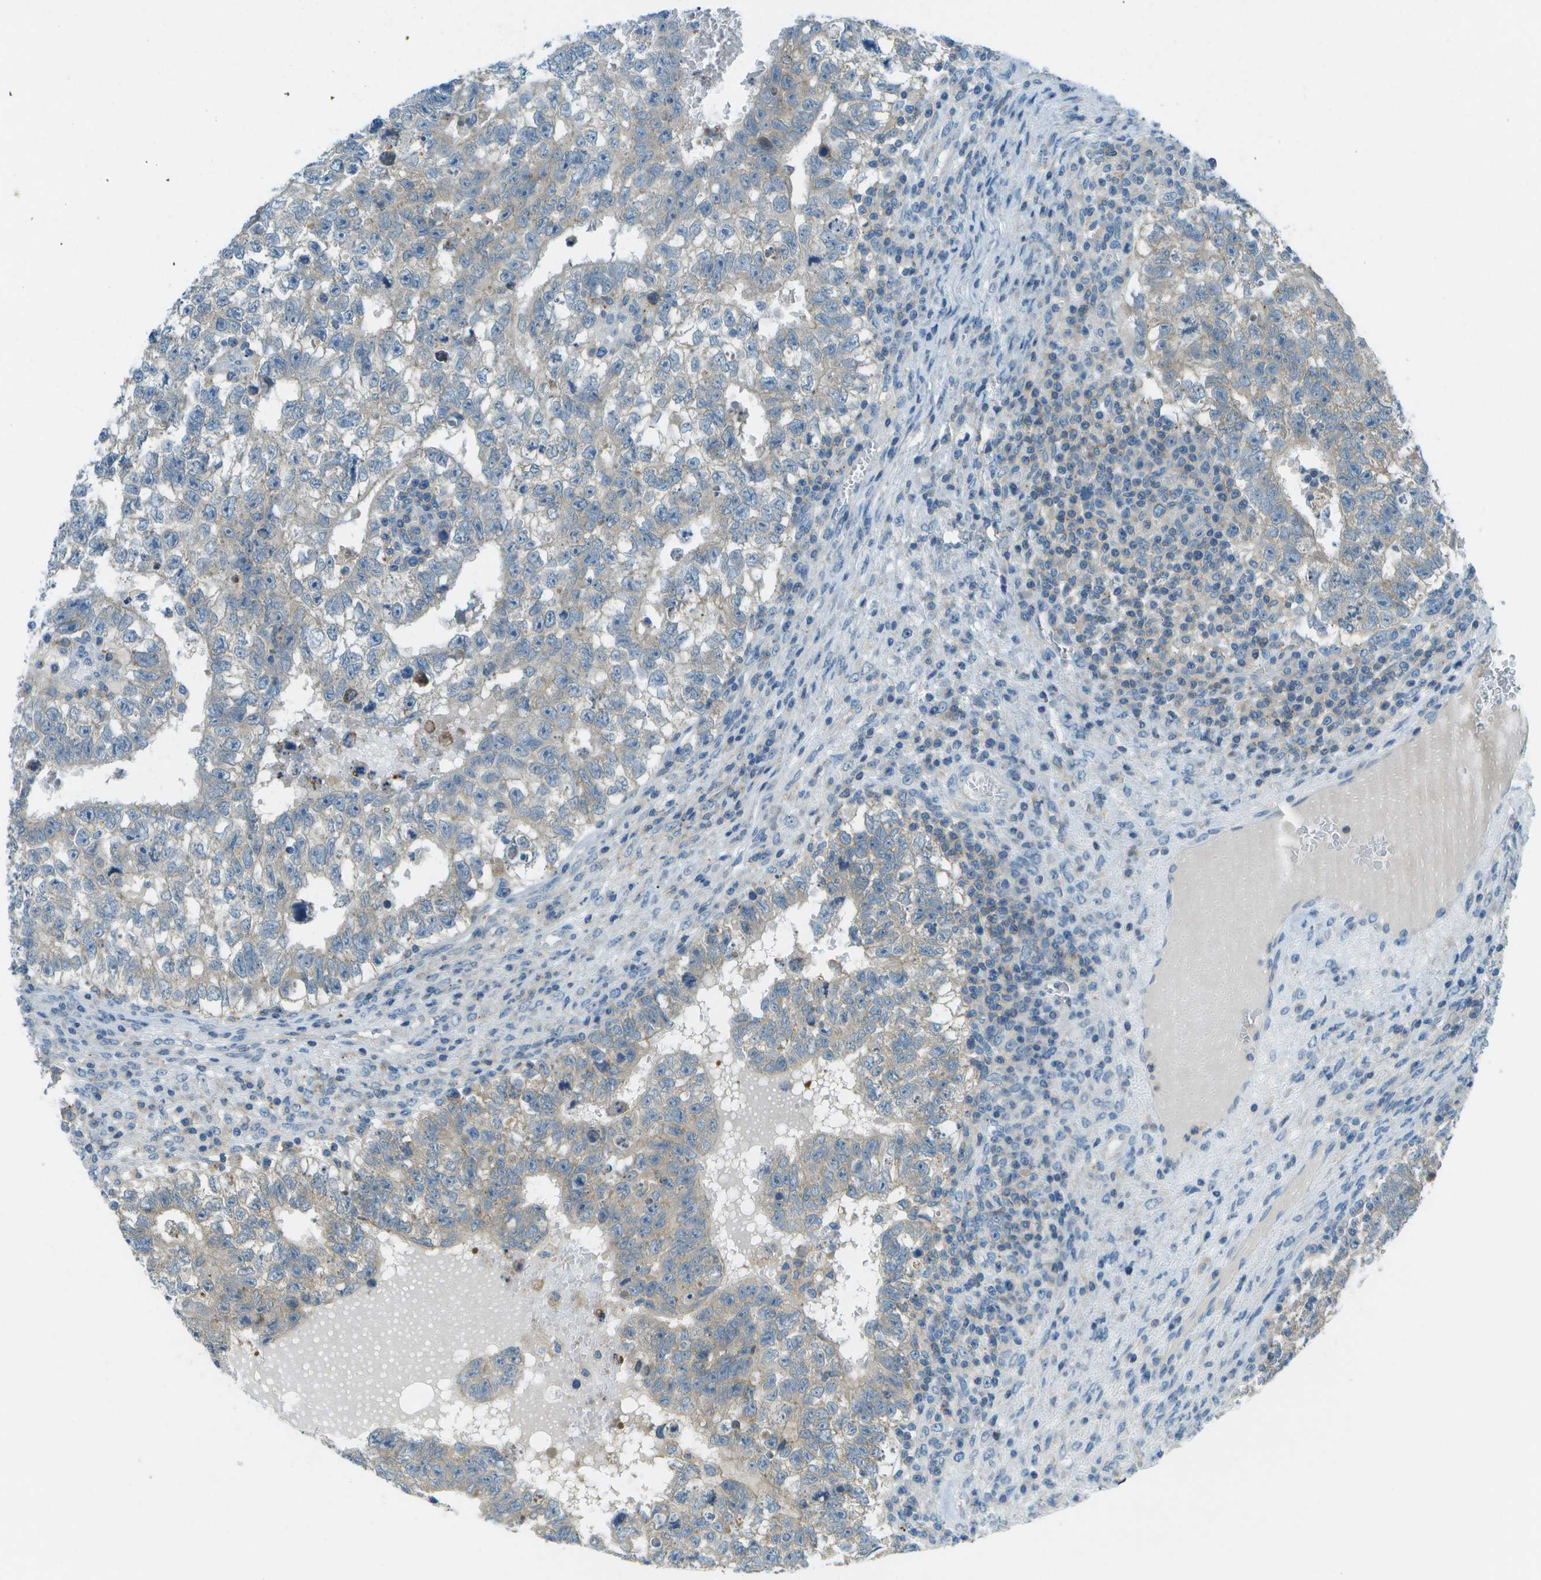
{"staining": {"intensity": "weak", "quantity": "25%-75%", "location": "cytoplasmic/membranous"}, "tissue": "testis cancer", "cell_type": "Tumor cells", "image_type": "cancer", "snomed": [{"axis": "morphology", "description": "Seminoma, NOS"}, {"axis": "morphology", "description": "Carcinoma, Embryonal, NOS"}, {"axis": "topography", "description": "Testis"}], "caption": "An IHC photomicrograph of neoplastic tissue is shown. Protein staining in brown labels weak cytoplasmic/membranous positivity in testis cancer within tumor cells. The staining is performed using DAB brown chromogen to label protein expression. The nuclei are counter-stained blue using hematoxylin.", "gene": "LRRC66", "patient": {"sex": "male", "age": 38}}